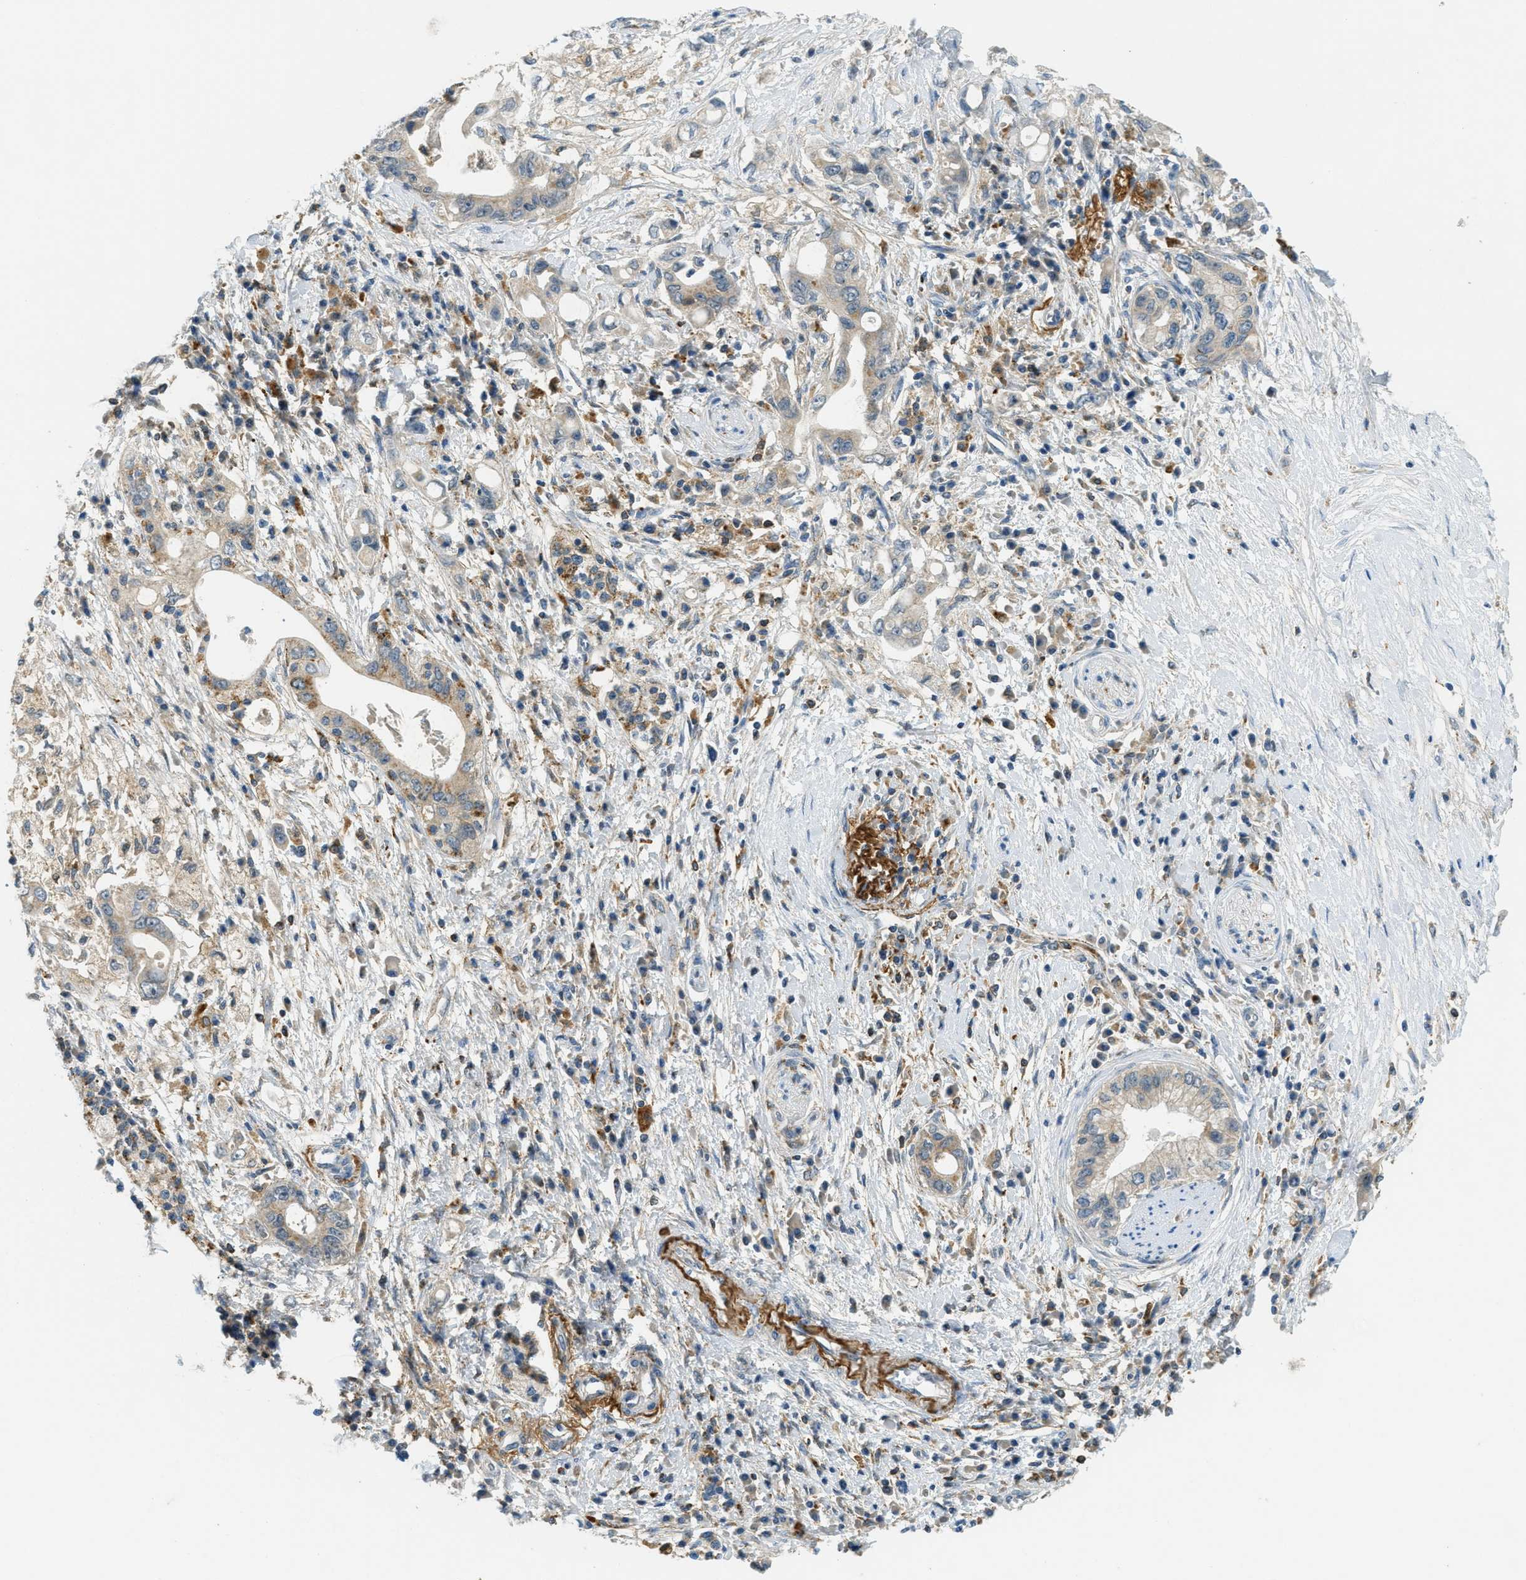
{"staining": {"intensity": "moderate", "quantity": "<25%", "location": "cytoplasmic/membranous"}, "tissue": "pancreatic cancer", "cell_type": "Tumor cells", "image_type": "cancer", "snomed": [{"axis": "morphology", "description": "Adenocarcinoma, NOS"}, {"axis": "topography", "description": "Pancreas"}], "caption": "About <25% of tumor cells in human pancreatic adenocarcinoma show moderate cytoplasmic/membranous protein staining as visualized by brown immunohistochemical staining.", "gene": "PLBD2", "patient": {"sex": "female", "age": 73}}